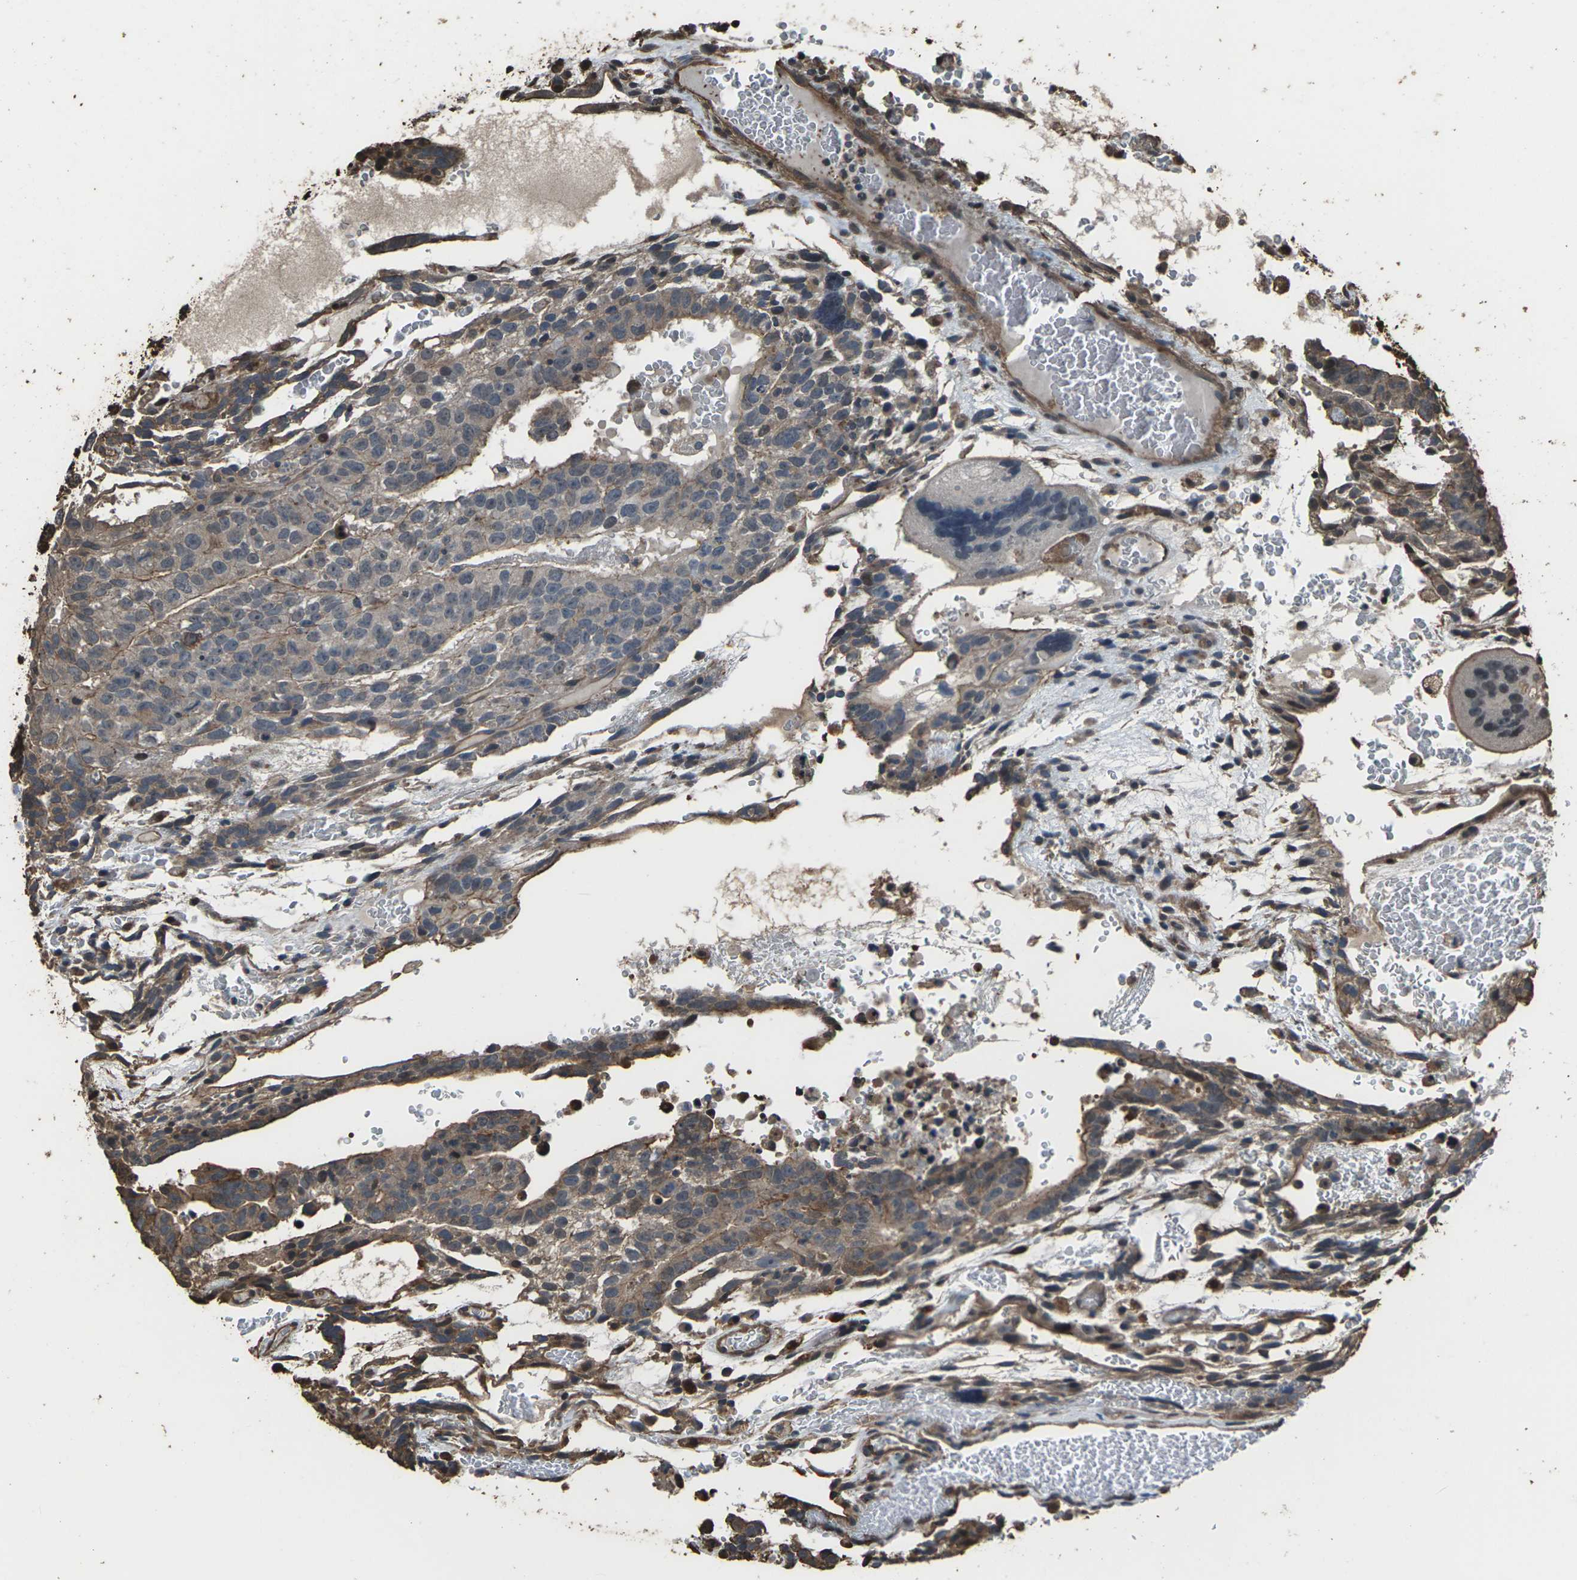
{"staining": {"intensity": "moderate", "quantity": "25%-75%", "location": "cytoplasmic/membranous"}, "tissue": "testis cancer", "cell_type": "Tumor cells", "image_type": "cancer", "snomed": [{"axis": "morphology", "description": "Seminoma, NOS"}, {"axis": "morphology", "description": "Carcinoma, Embryonal, NOS"}, {"axis": "topography", "description": "Testis"}], "caption": "Immunohistochemical staining of human testis embryonal carcinoma demonstrates moderate cytoplasmic/membranous protein staining in about 25%-75% of tumor cells.", "gene": "DHPS", "patient": {"sex": "male", "age": 52}}